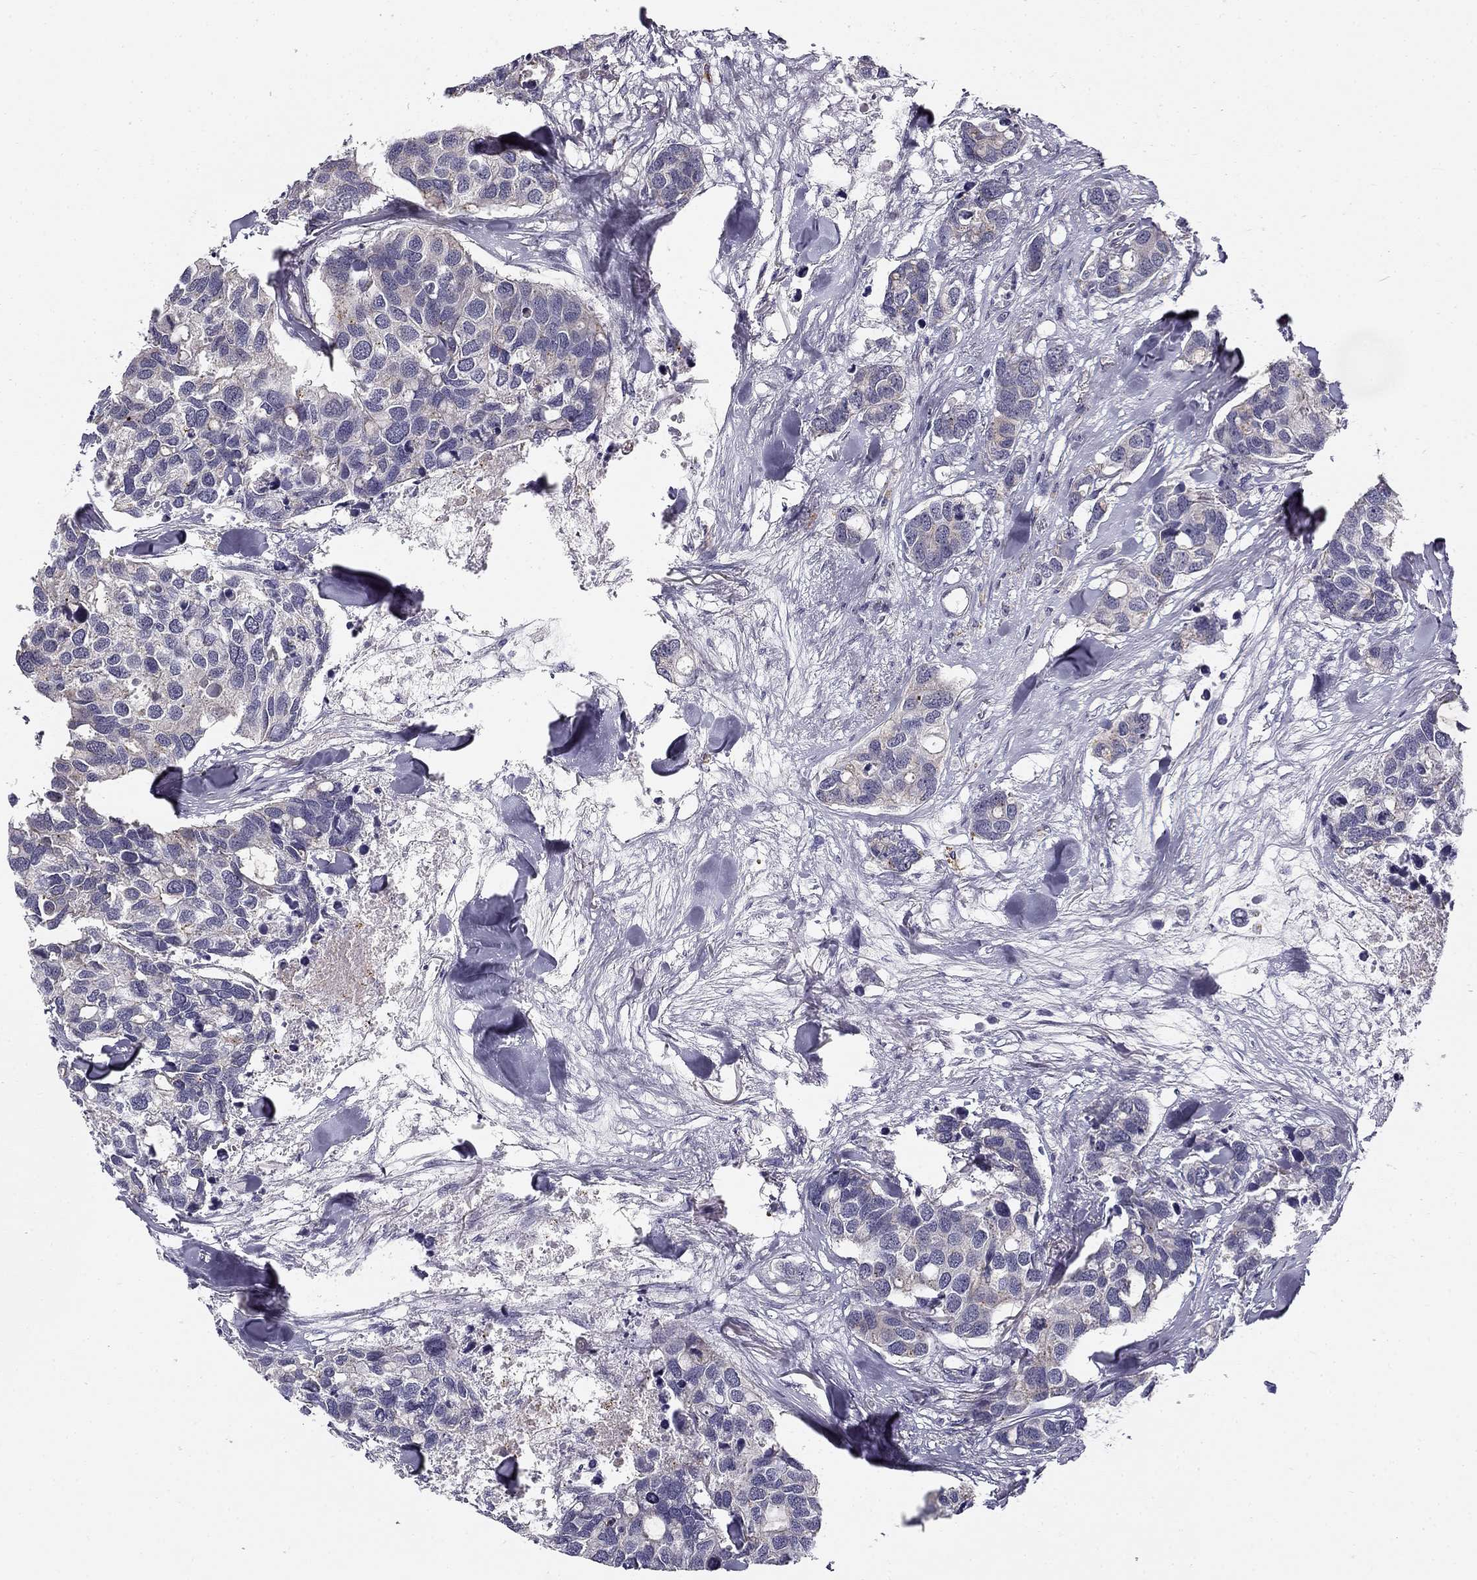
{"staining": {"intensity": "negative", "quantity": "none", "location": "none"}, "tissue": "breast cancer", "cell_type": "Tumor cells", "image_type": "cancer", "snomed": [{"axis": "morphology", "description": "Duct carcinoma"}, {"axis": "topography", "description": "Breast"}], "caption": "DAB (3,3'-diaminobenzidine) immunohistochemical staining of breast infiltrating ductal carcinoma reveals no significant staining in tumor cells.", "gene": "CNR1", "patient": {"sex": "female", "age": 83}}